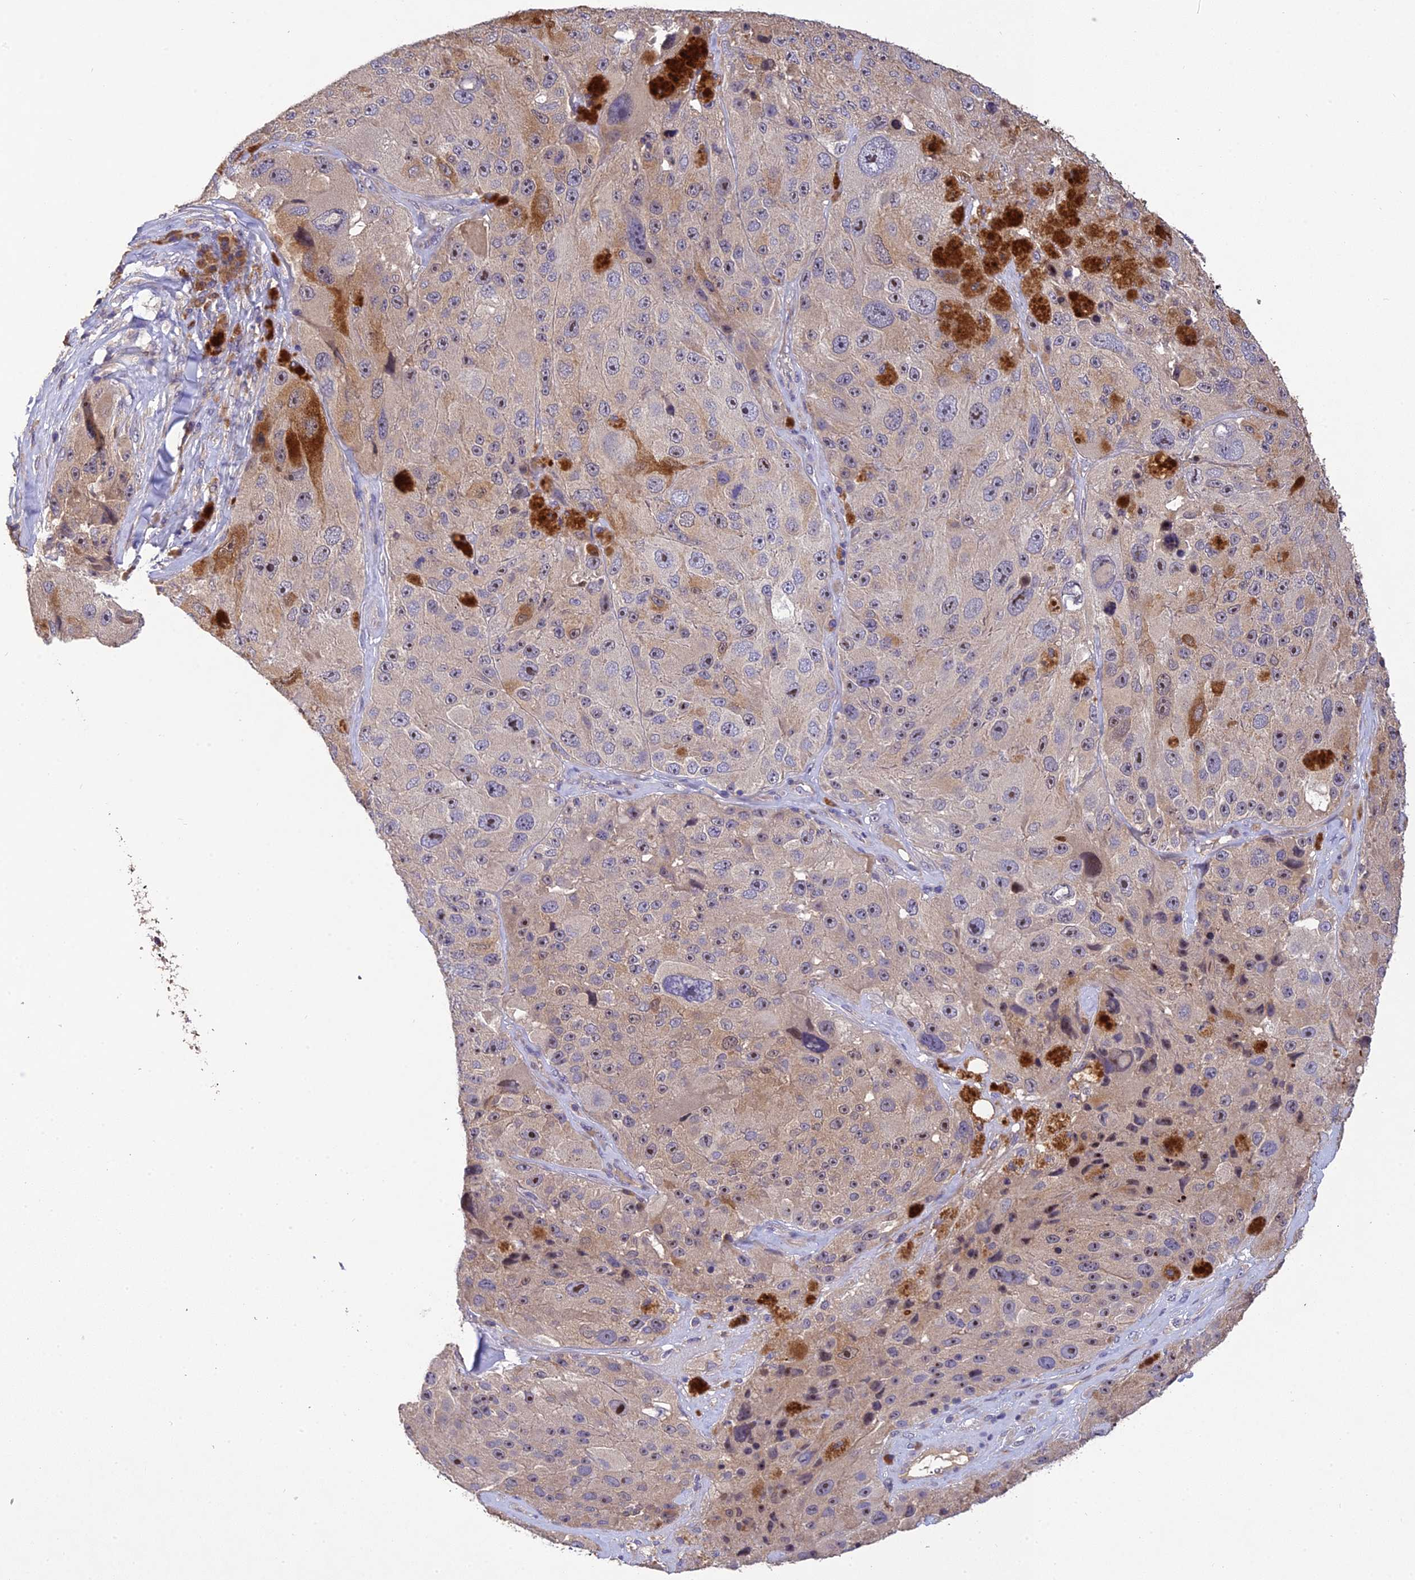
{"staining": {"intensity": "weak", "quantity": "<25%", "location": "cytoplasmic/membranous,nuclear"}, "tissue": "melanoma", "cell_type": "Tumor cells", "image_type": "cancer", "snomed": [{"axis": "morphology", "description": "Malignant melanoma, Metastatic site"}, {"axis": "topography", "description": "Lymph node"}], "caption": "A high-resolution histopathology image shows immunohistochemistry staining of malignant melanoma (metastatic site), which reveals no significant positivity in tumor cells. (Stains: DAB (3,3'-diaminobenzidine) IHC with hematoxylin counter stain, Microscopy: brightfield microscopy at high magnification).", "gene": "DENND5B", "patient": {"sex": "male", "age": 62}}